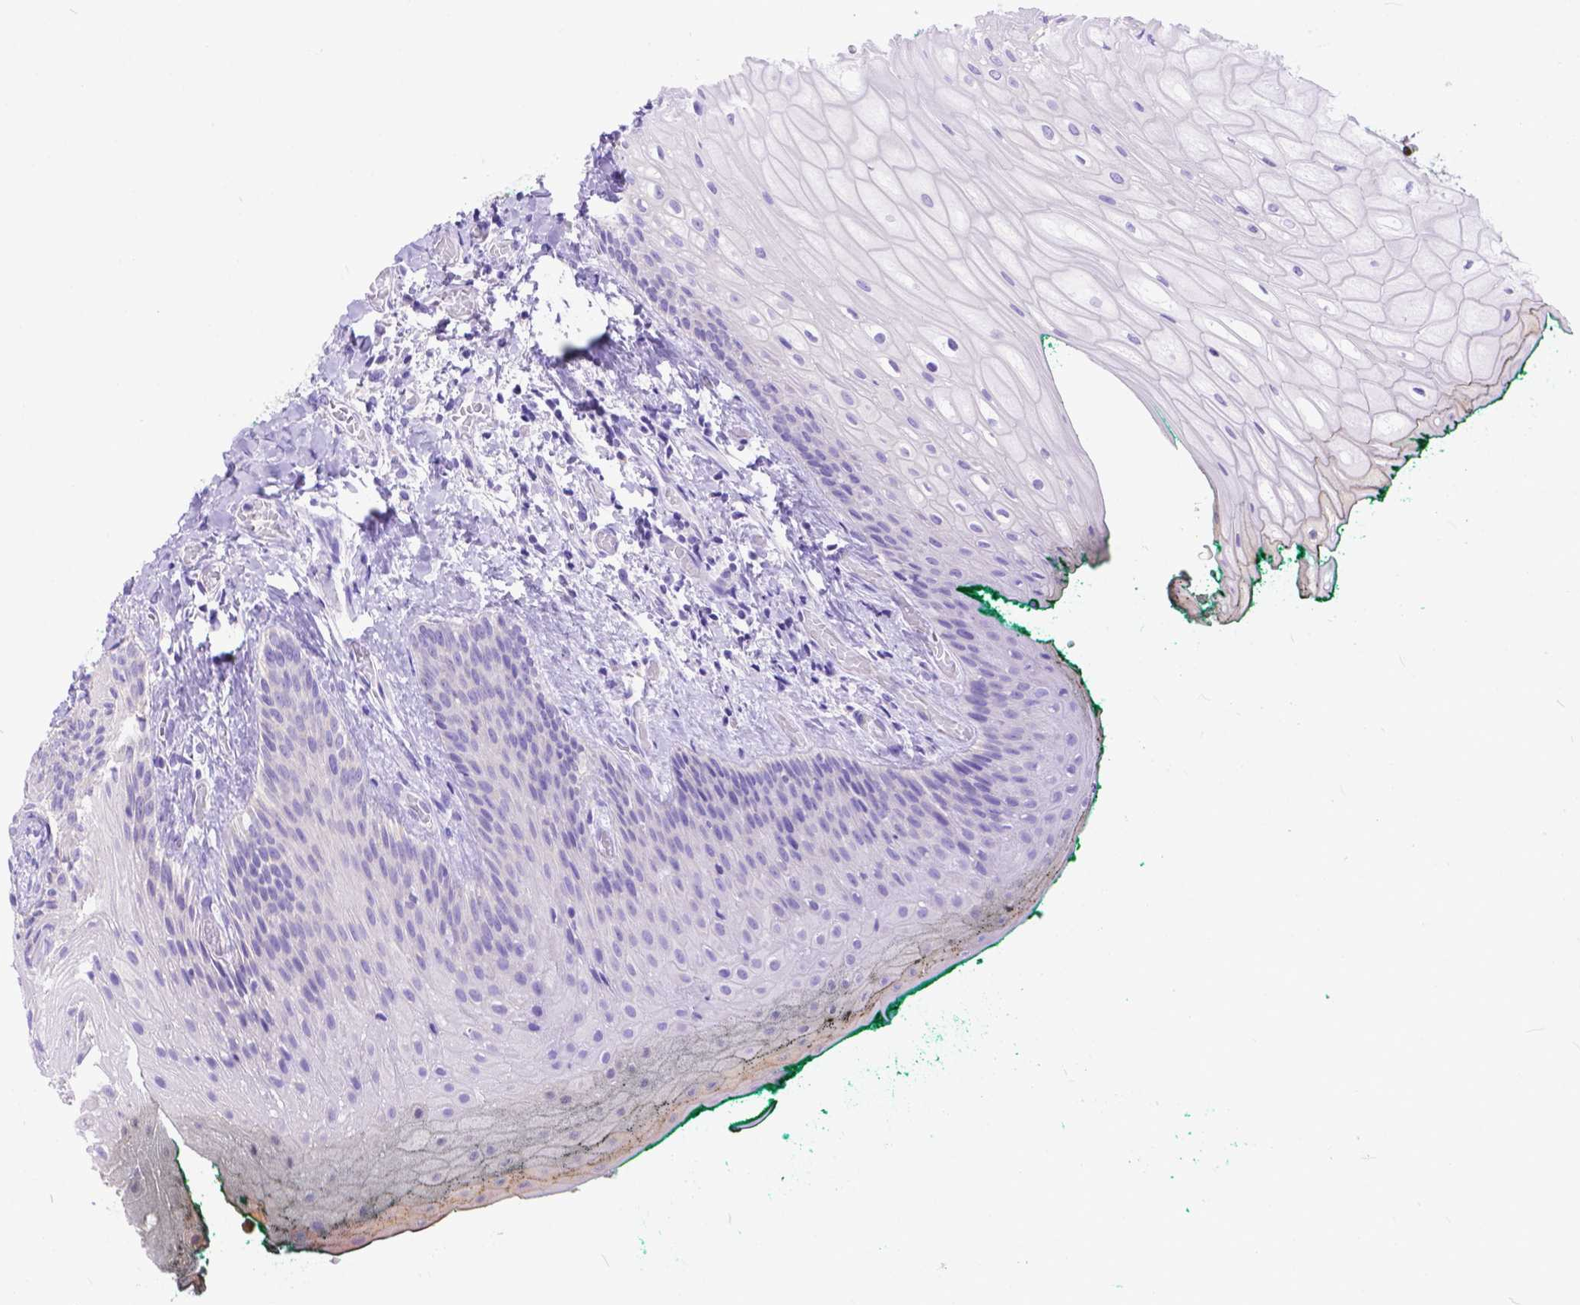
{"staining": {"intensity": "negative", "quantity": "none", "location": "none"}, "tissue": "oral mucosa", "cell_type": "Squamous epithelial cells", "image_type": "normal", "snomed": [{"axis": "morphology", "description": "Normal tissue, NOS"}, {"axis": "topography", "description": "Oral tissue"}, {"axis": "topography", "description": "Head-Neck"}], "caption": "Protein analysis of normal oral mucosa reveals no significant expression in squamous epithelial cells.", "gene": "DHRS2", "patient": {"sex": "female", "age": 68}}